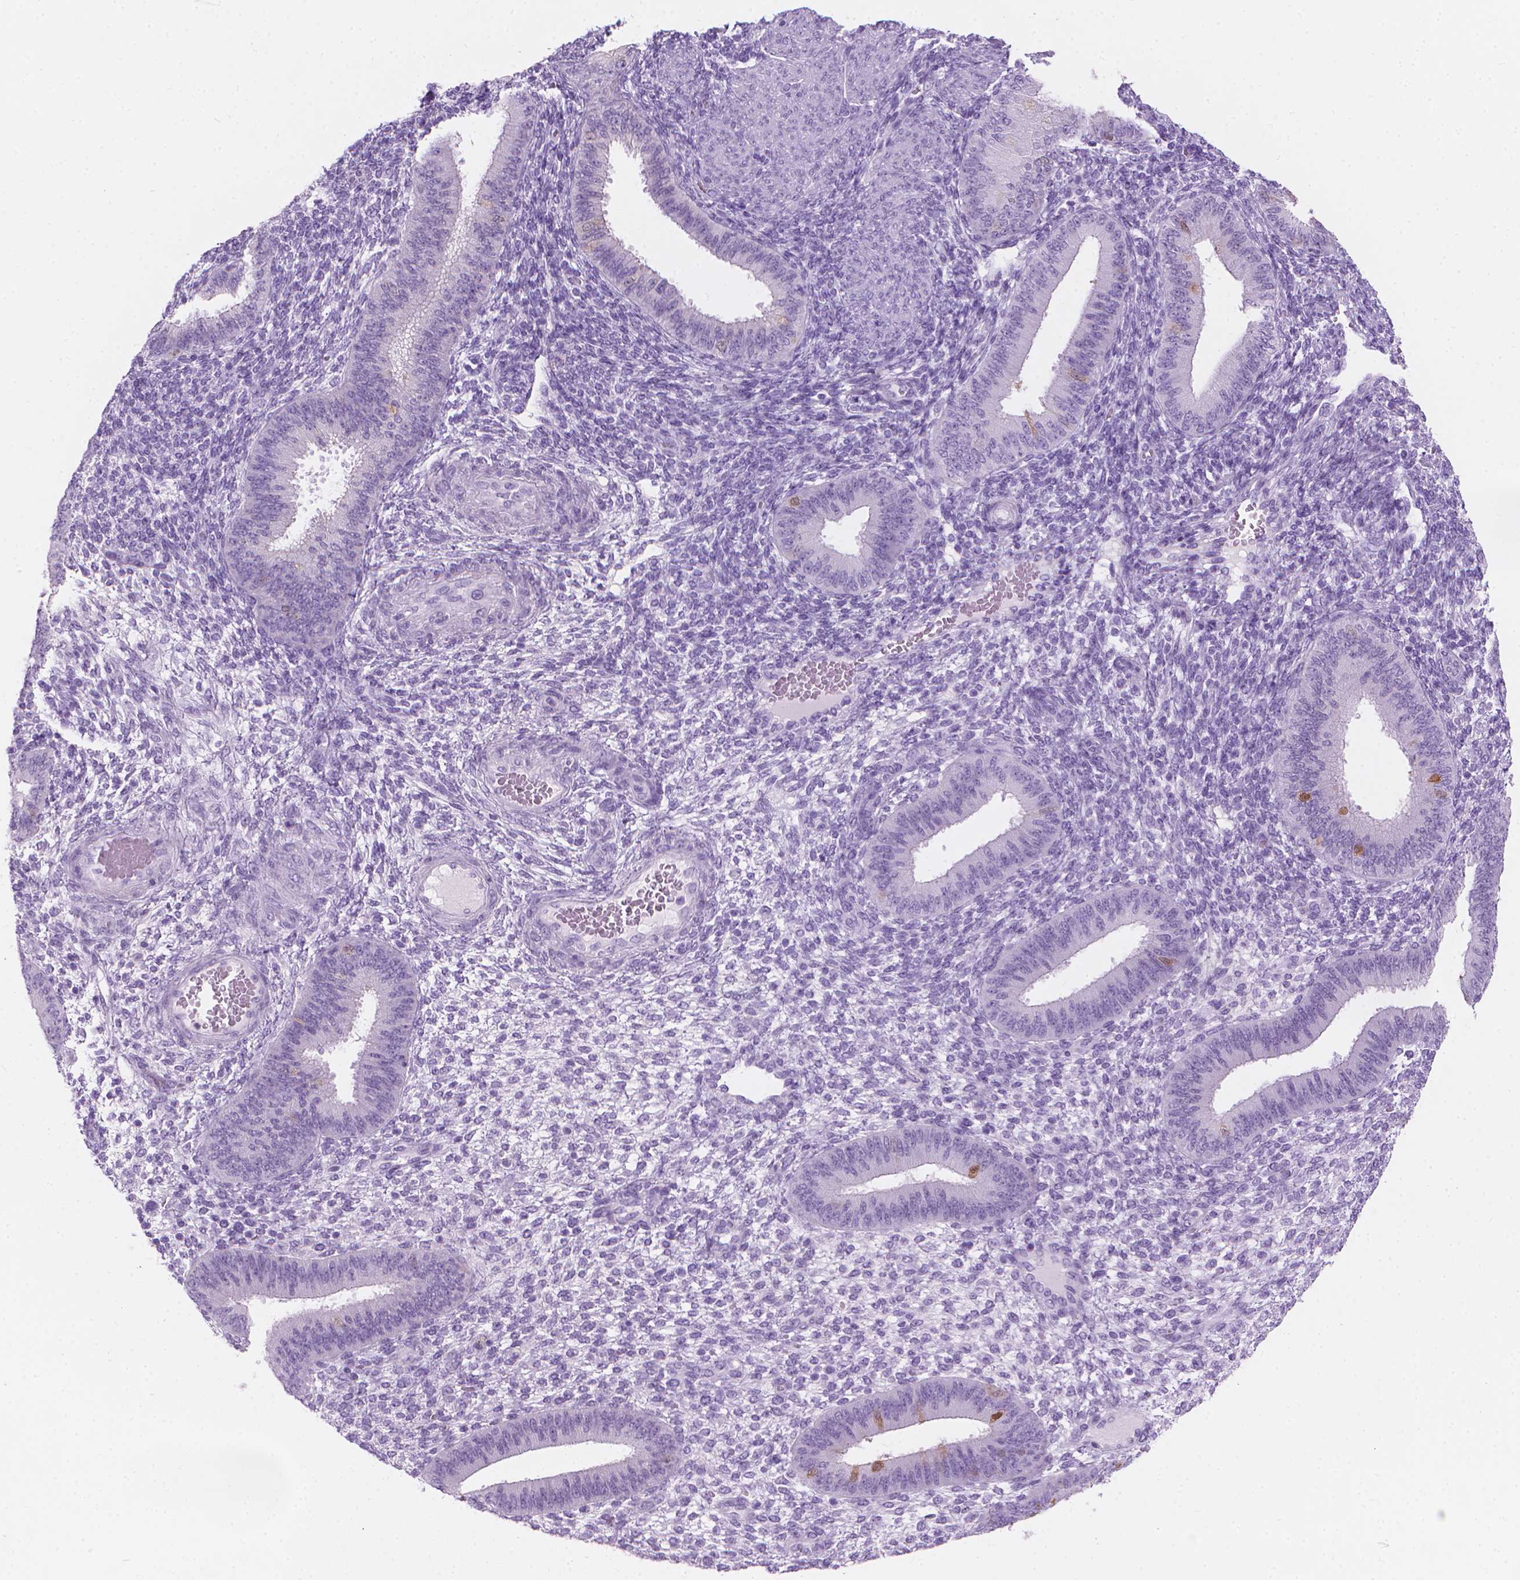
{"staining": {"intensity": "negative", "quantity": "none", "location": "none"}, "tissue": "endometrium", "cell_type": "Cells in endometrial stroma", "image_type": "normal", "snomed": [{"axis": "morphology", "description": "Normal tissue, NOS"}, {"axis": "topography", "description": "Endometrium"}], "caption": "Cells in endometrial stroma show no significant protein staining in benign endometrium. (Immunohistochemistry (ihc), brightfield microscopy, high magnification).", "gene": "TTC29", "patient": {"sex": "female", "age": 39}}